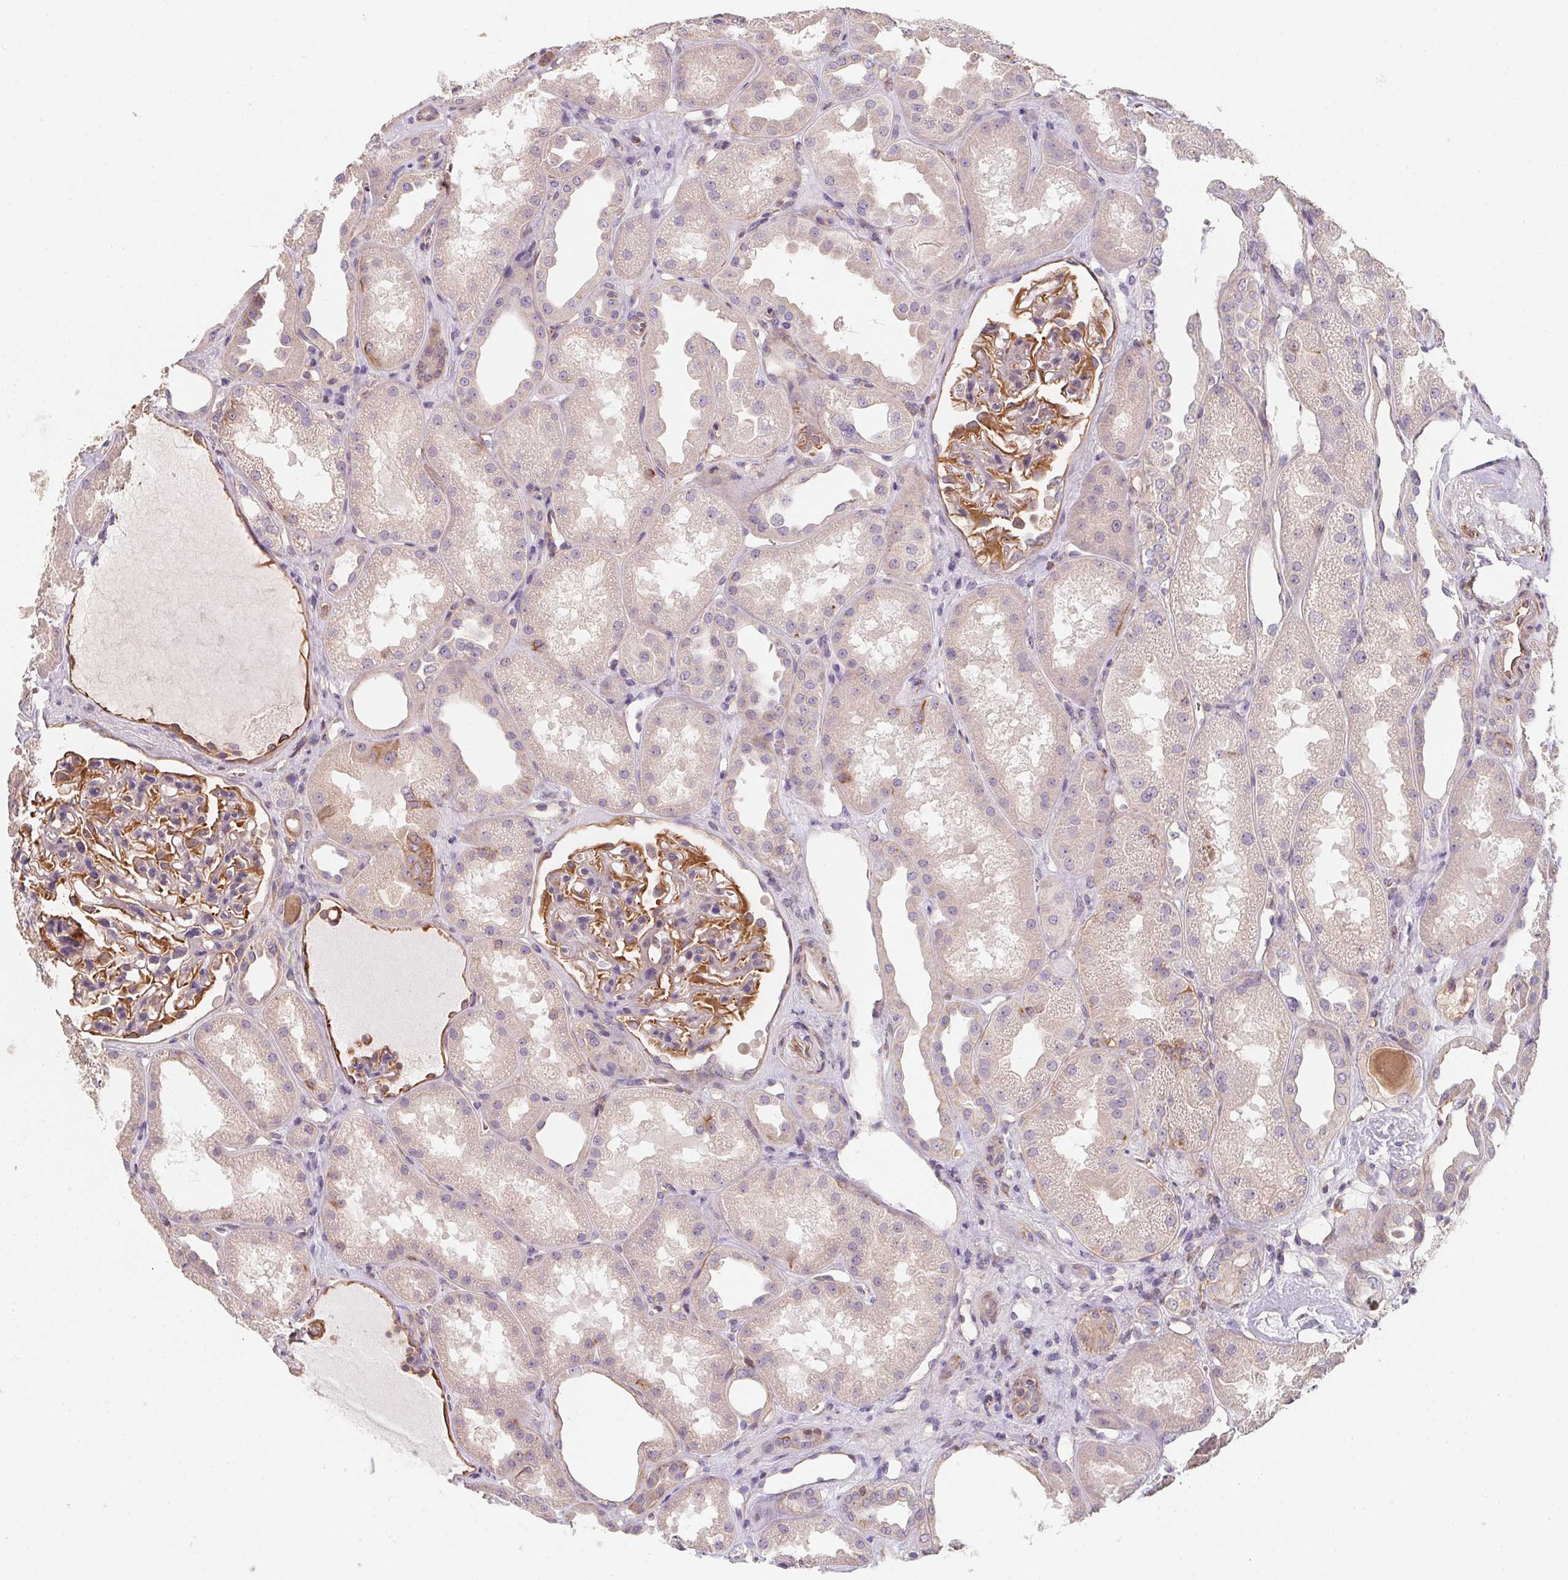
{"staining": {"intensity": "moderate", "quantity": "25%-75%", "location": "cytoplasmic/membranous"}, "tissue": "kidney", "cell_type": "Cells in glomeruli", "image_type": "normal", "snomed": [{"axis": "morphology", "description": "Normal tissue, NOS"}, {"axis": "topography", "description": "Kidney"}], "caption": "Approximately 25%-75% of cells in glomeruli in unremarkable human kidney exhibit moderate cytoplasmic/membranous protein positivity as visualized by brown immunohistochemical staining.", "gene": "TBKBP1", "patient": {"sex": "male", "age": 61}}